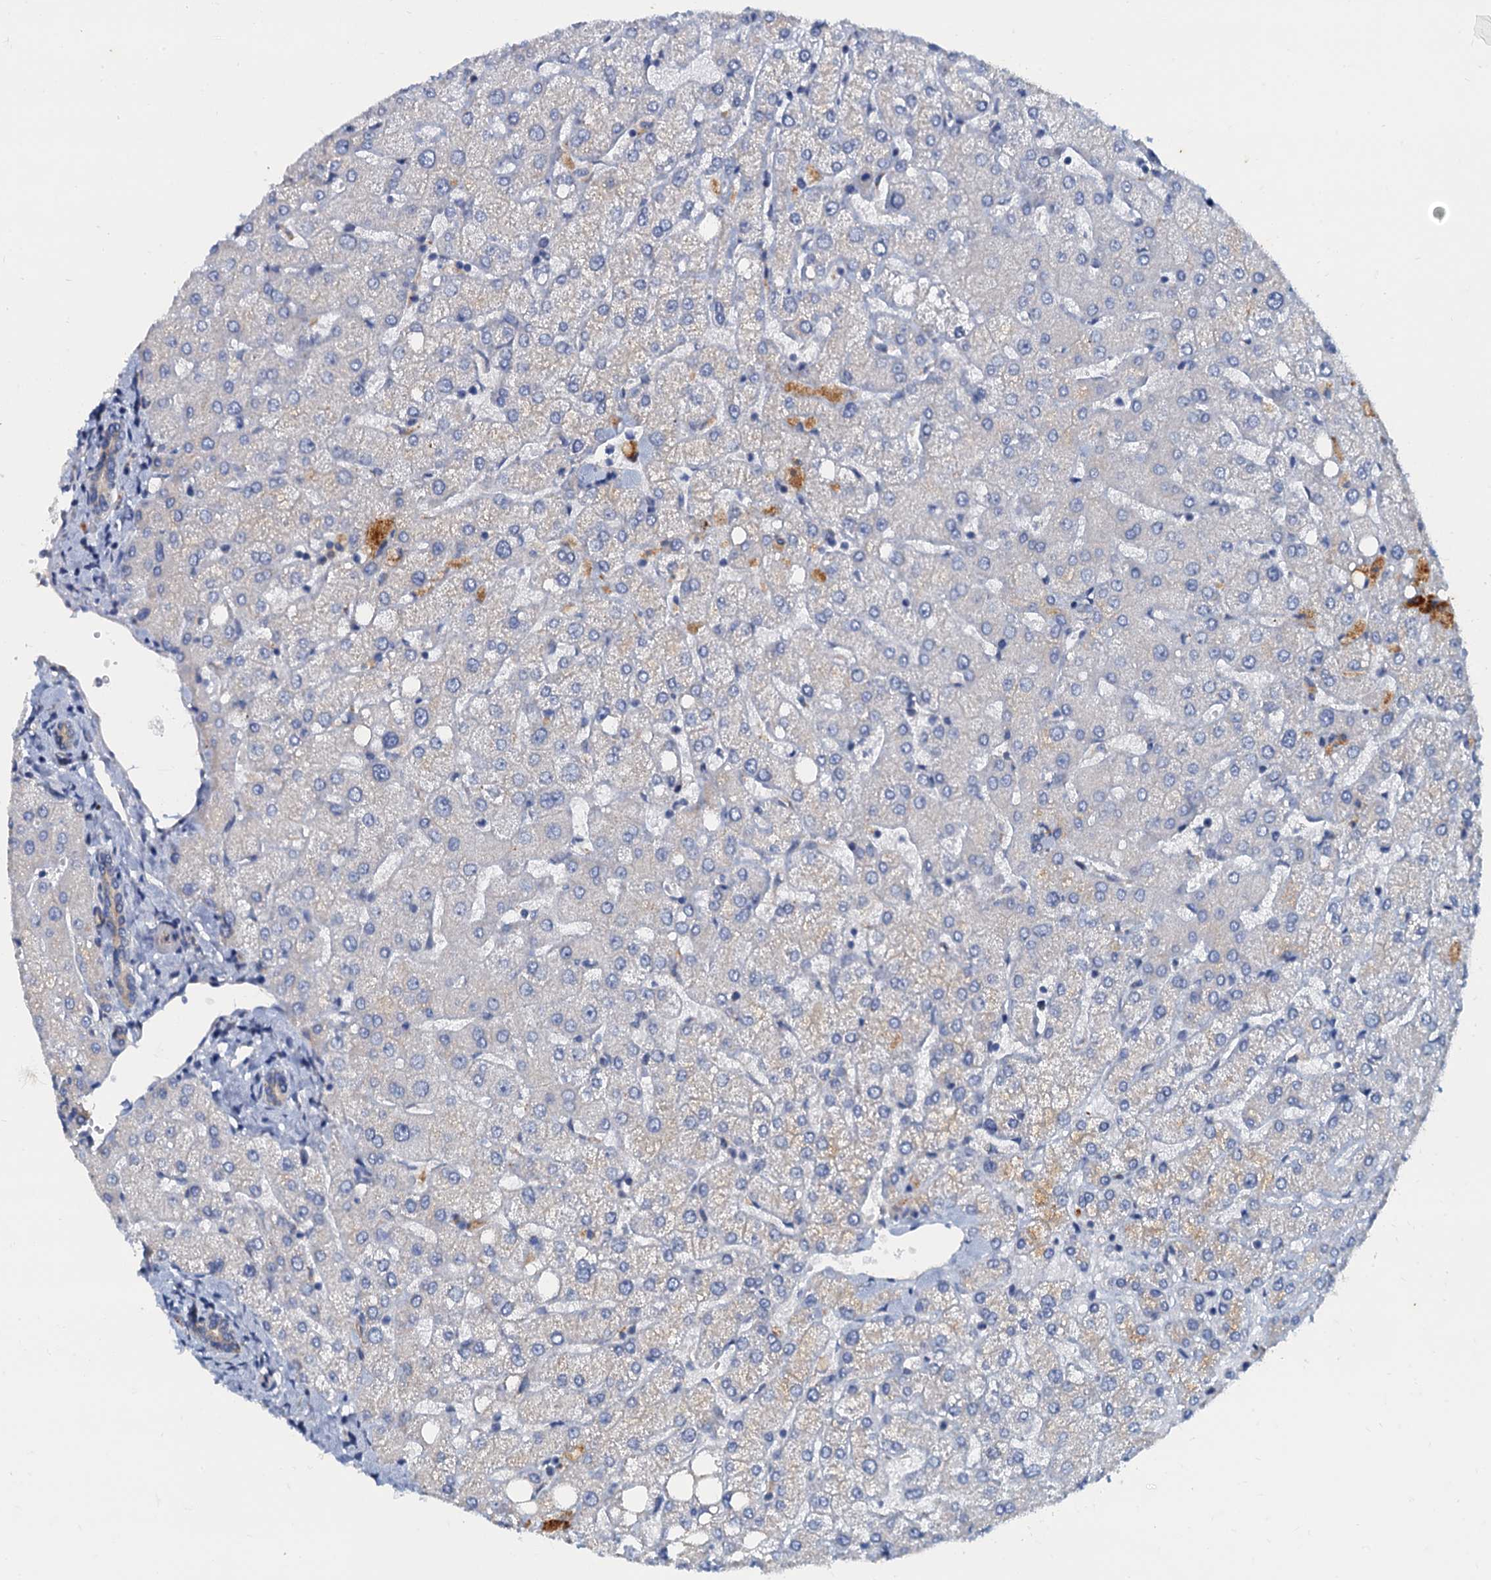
{"staining": {"intensity": "weak", "quantity": ">75%", "location": "cytoplasmic/membranous"}, "tissue": "liver", "cell_type": "Cholangiocytes", "image_type": "normal", "snomed": [{"axis": "morphology", "description": "Normal tissue, NOS"}, {"axis": "topography", "description": "Liver"}], "caption": "Immunohistochemistry (IHC) of unremarkable liver shows low levels of weak cytoplasmic/membranous positivity in approximately >75% of cholangiocytes. (IHC, brightfield microscopy, high magnification).", "gene": "NGRN", "patient": {"sex": "female", "age": 54}}